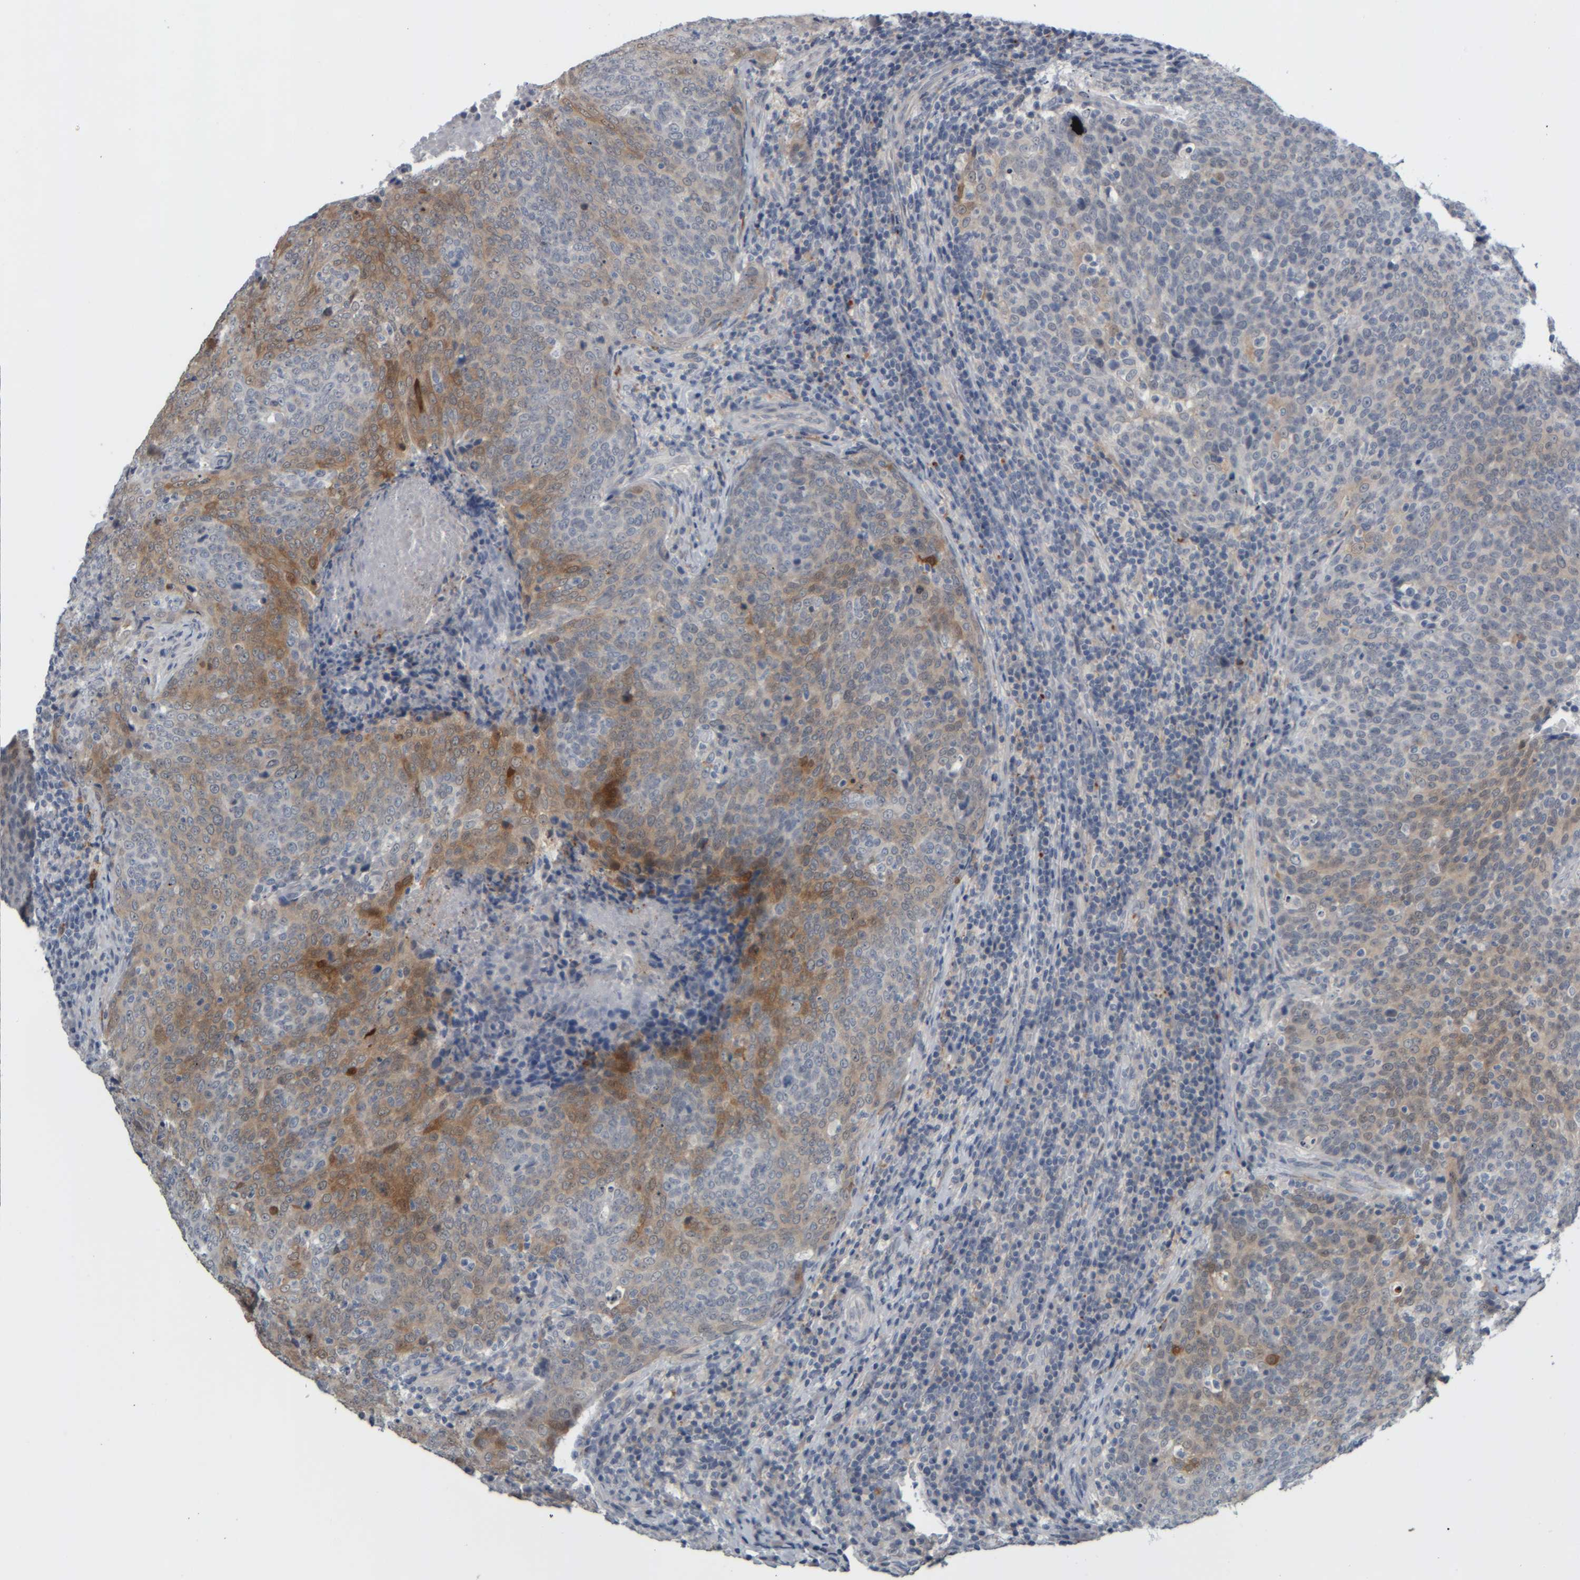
{"staining": {"intensity": "moderate", "quantity": "25%-75%", "location": "cytoplasmic/membranous"}, "tissue": "head and neck cancer", "cell_type": "Tumor cells", "image_type": "cancer", "snomed": [{"axis": "morphology", "description": "Squamous cell carcinoma, NOS"}, {"axis": "morphology", "description": "Squamous cell carcinoma, metastatic, NOS"}, {"axis": "topography", "description": "Lymph node"}, {"axis": "topography", "description": "Head-Neck"}], "caption": "The immunohistochemical stain labels moderate cytoplasmic/membranous positivity in tumor cells of head and neck metastatic squamous cell carcinoma tissue. The staining was performed using DAB to visualize the protein expression in brown, while the nuclei were stained in blue with hematoxylin (Magnification: 20x).", "gene": "COL14A1", "patient": {"sex": "male", "age": 62}}